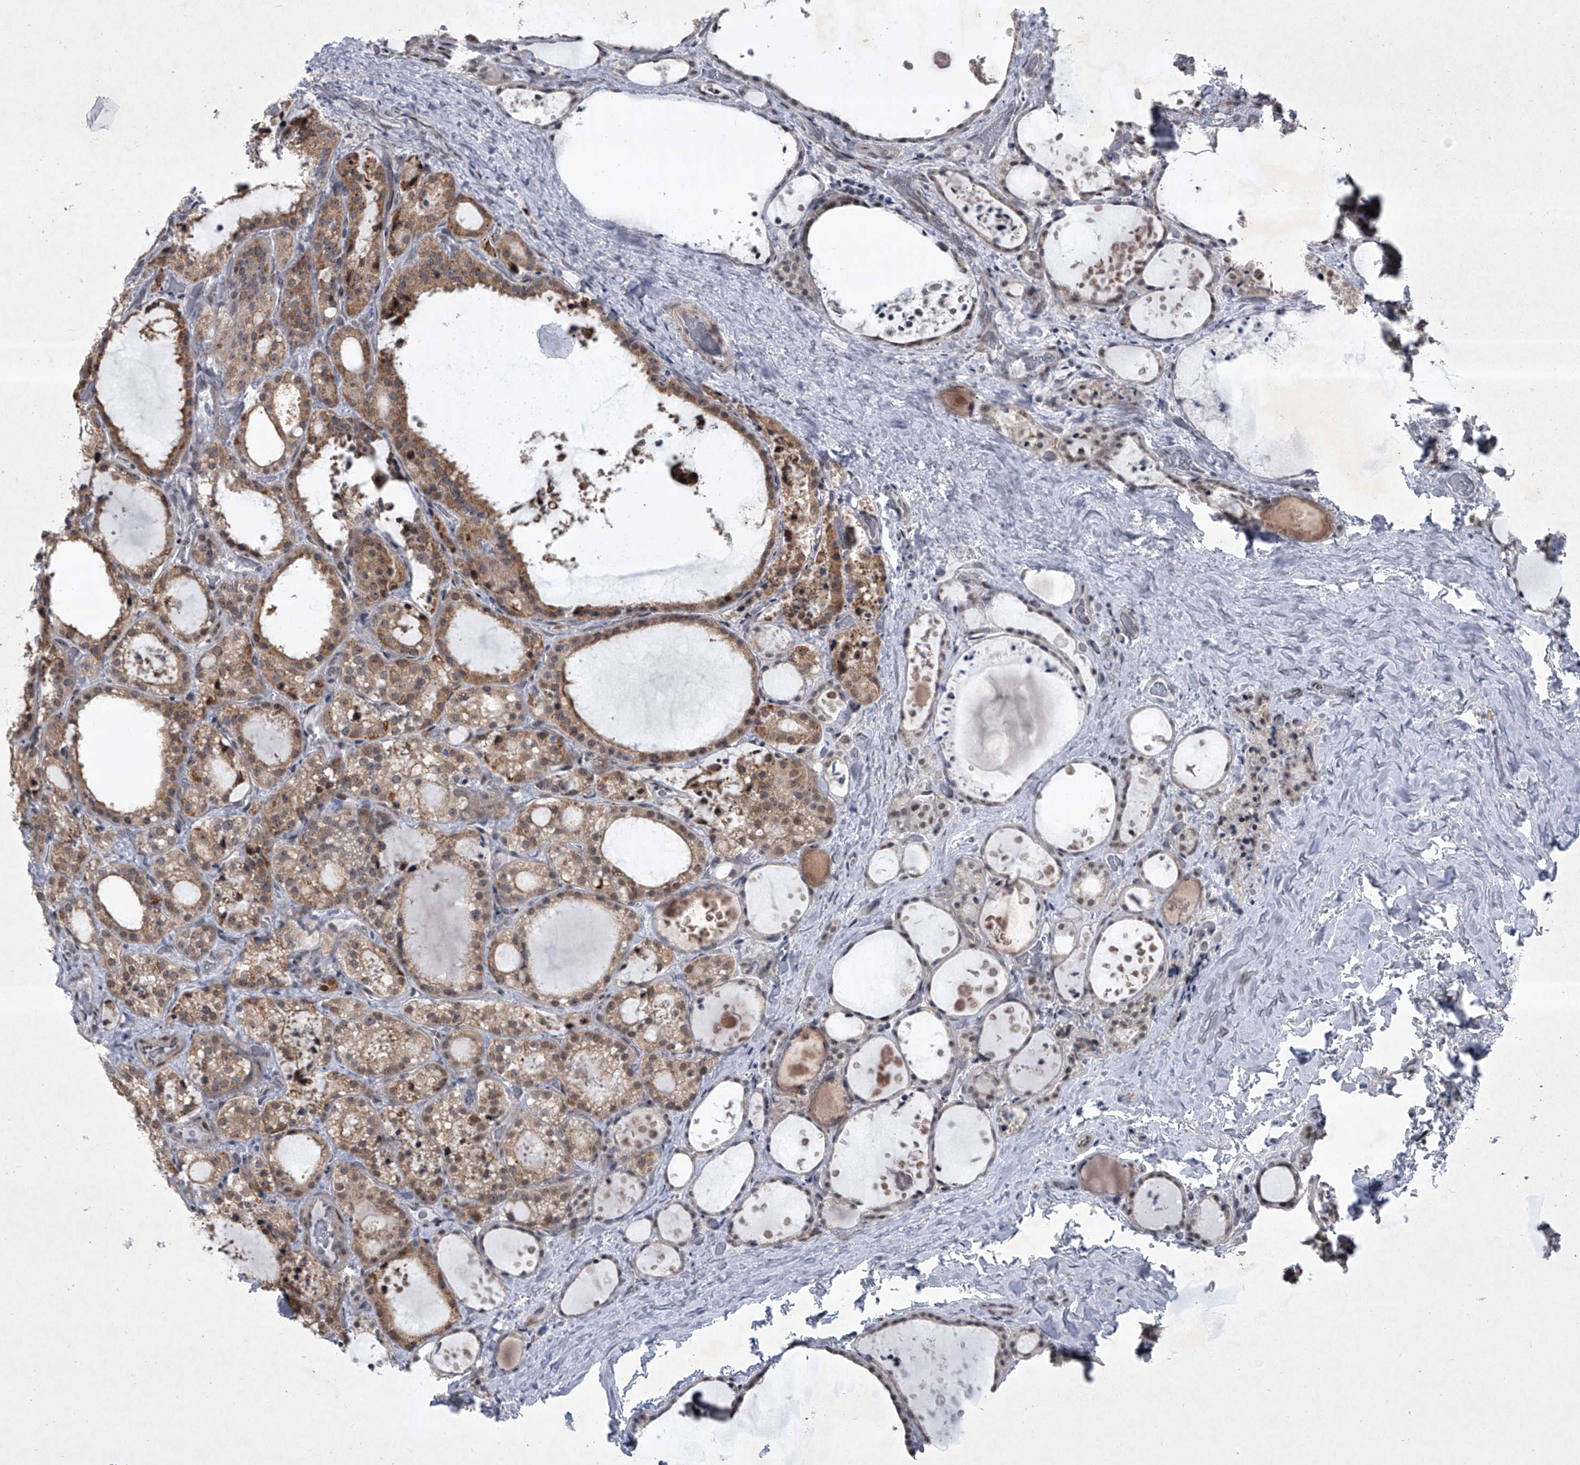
{"staining": {"intensity": "moderate", "quantity": ">75%", "location": "cytoplasmic/membranous"}, "tissue": "thyroid cancer", "cell_type": "Tumor cells", "image_type": "cancer", "snomed": [{"axis": "morphology", "description": "Papillary adenocarcinoma, NOS"}, {"axis": "topography", "description": "Thyroid gland"}], "caption": "This image exhibits immunohistochemistry staining of thyroid papillary adenocarcinoma, with medium moderate cytoplasmic/membranous staining in about >75% of tumor cells.", "gene": "MLLT1", "patient": {"sex": "male", "age": 77}}